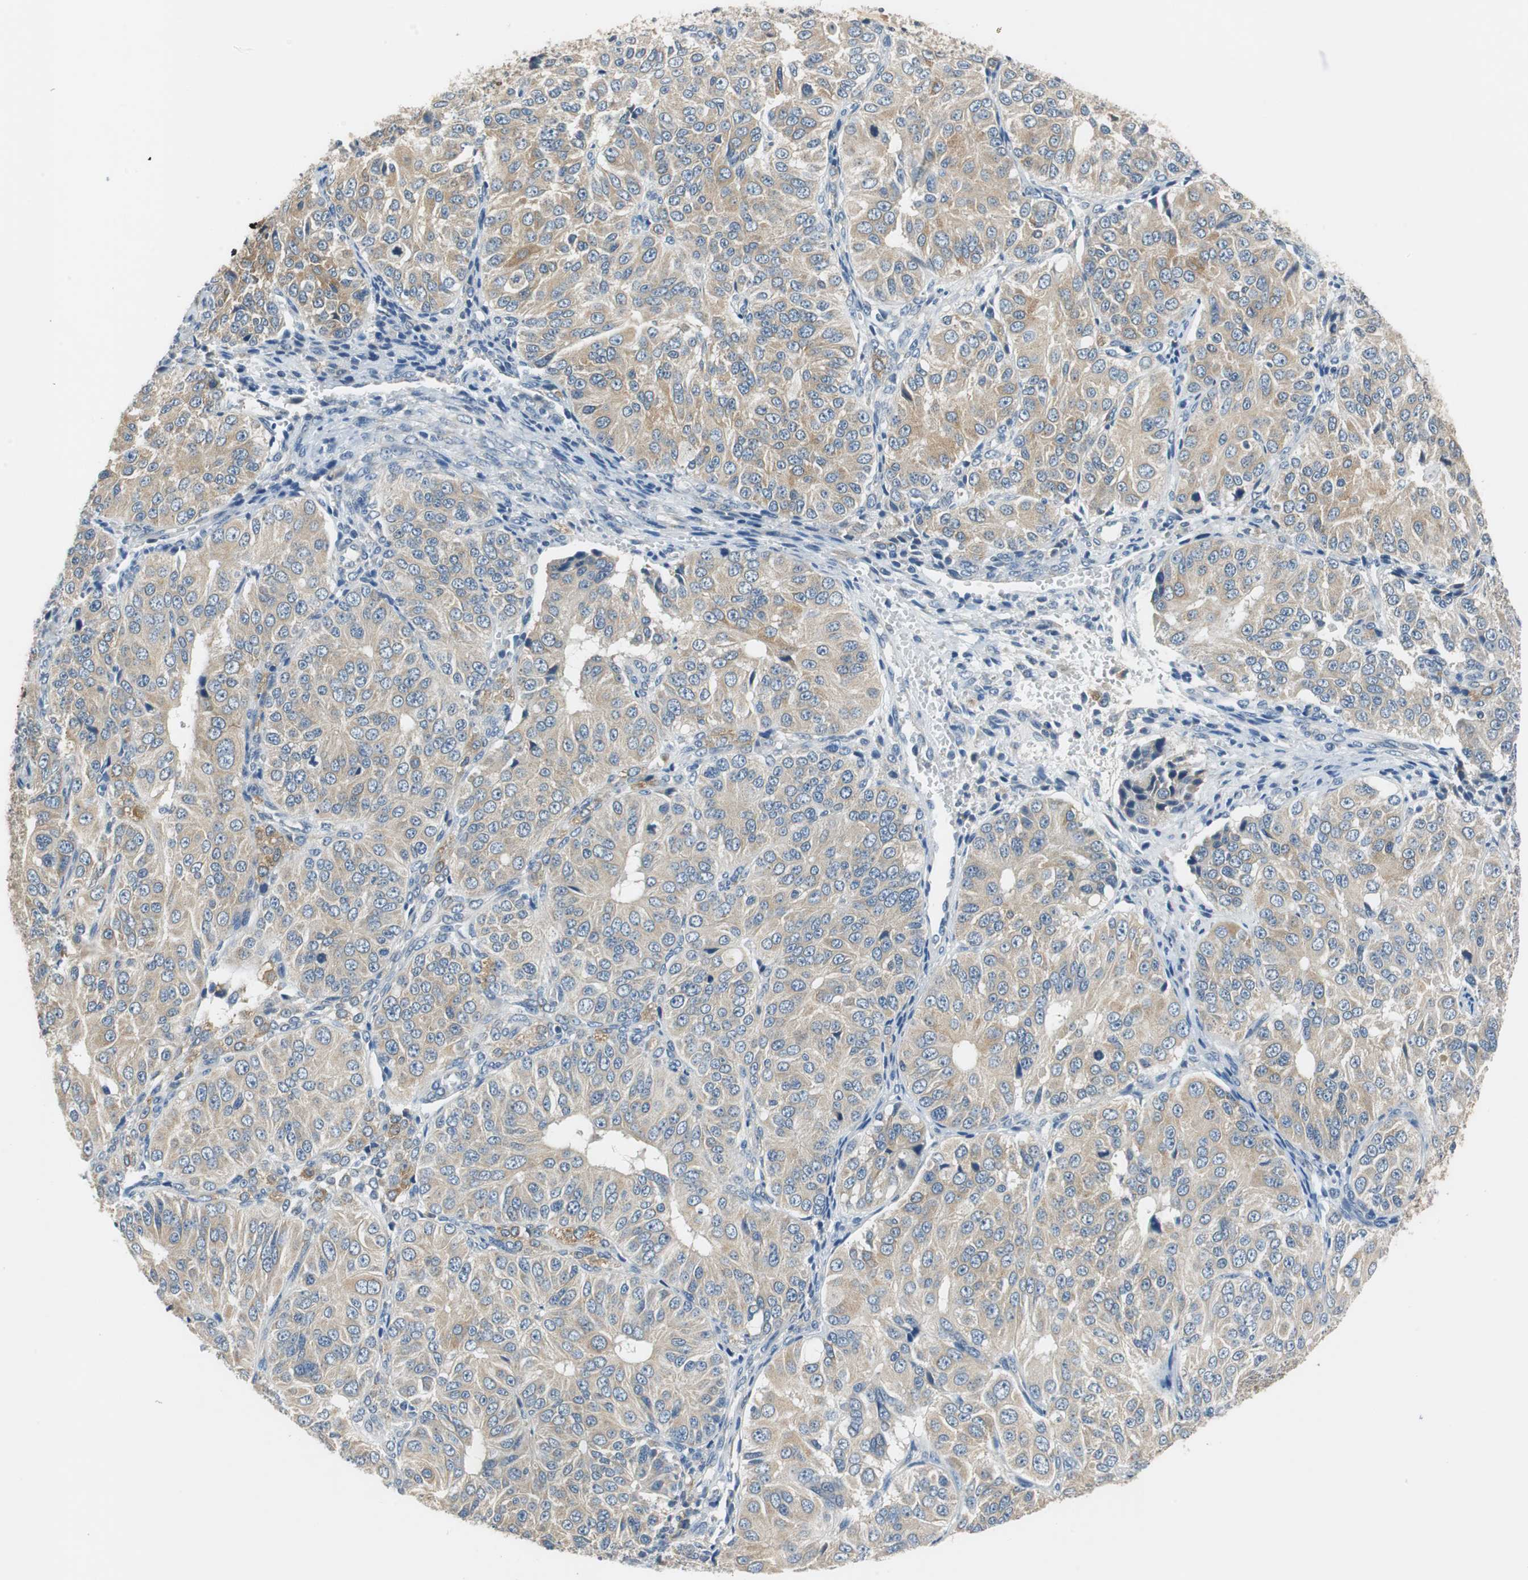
{"staining": {"intensity": "weak", "quantity": ">75%", "location": "cytoplasmic/membranous"}, "tissue": "ovarian cancer", "cell_type": "Tumor cells", "image_type": "cancer", "snomed": [{"axis": "morphology", "description": "Carcinoma, endometroid"}, {"axis": "topography", "description": "Ovary"}], "caption": "The immunohistochemical stain highlights weak cytoplasmic/membranous positivity in tumor cells of endometroid carcinoma (ovarian) tissue.", "gene": "FADS2", "patient": {"sex": "female", "age": 51}}